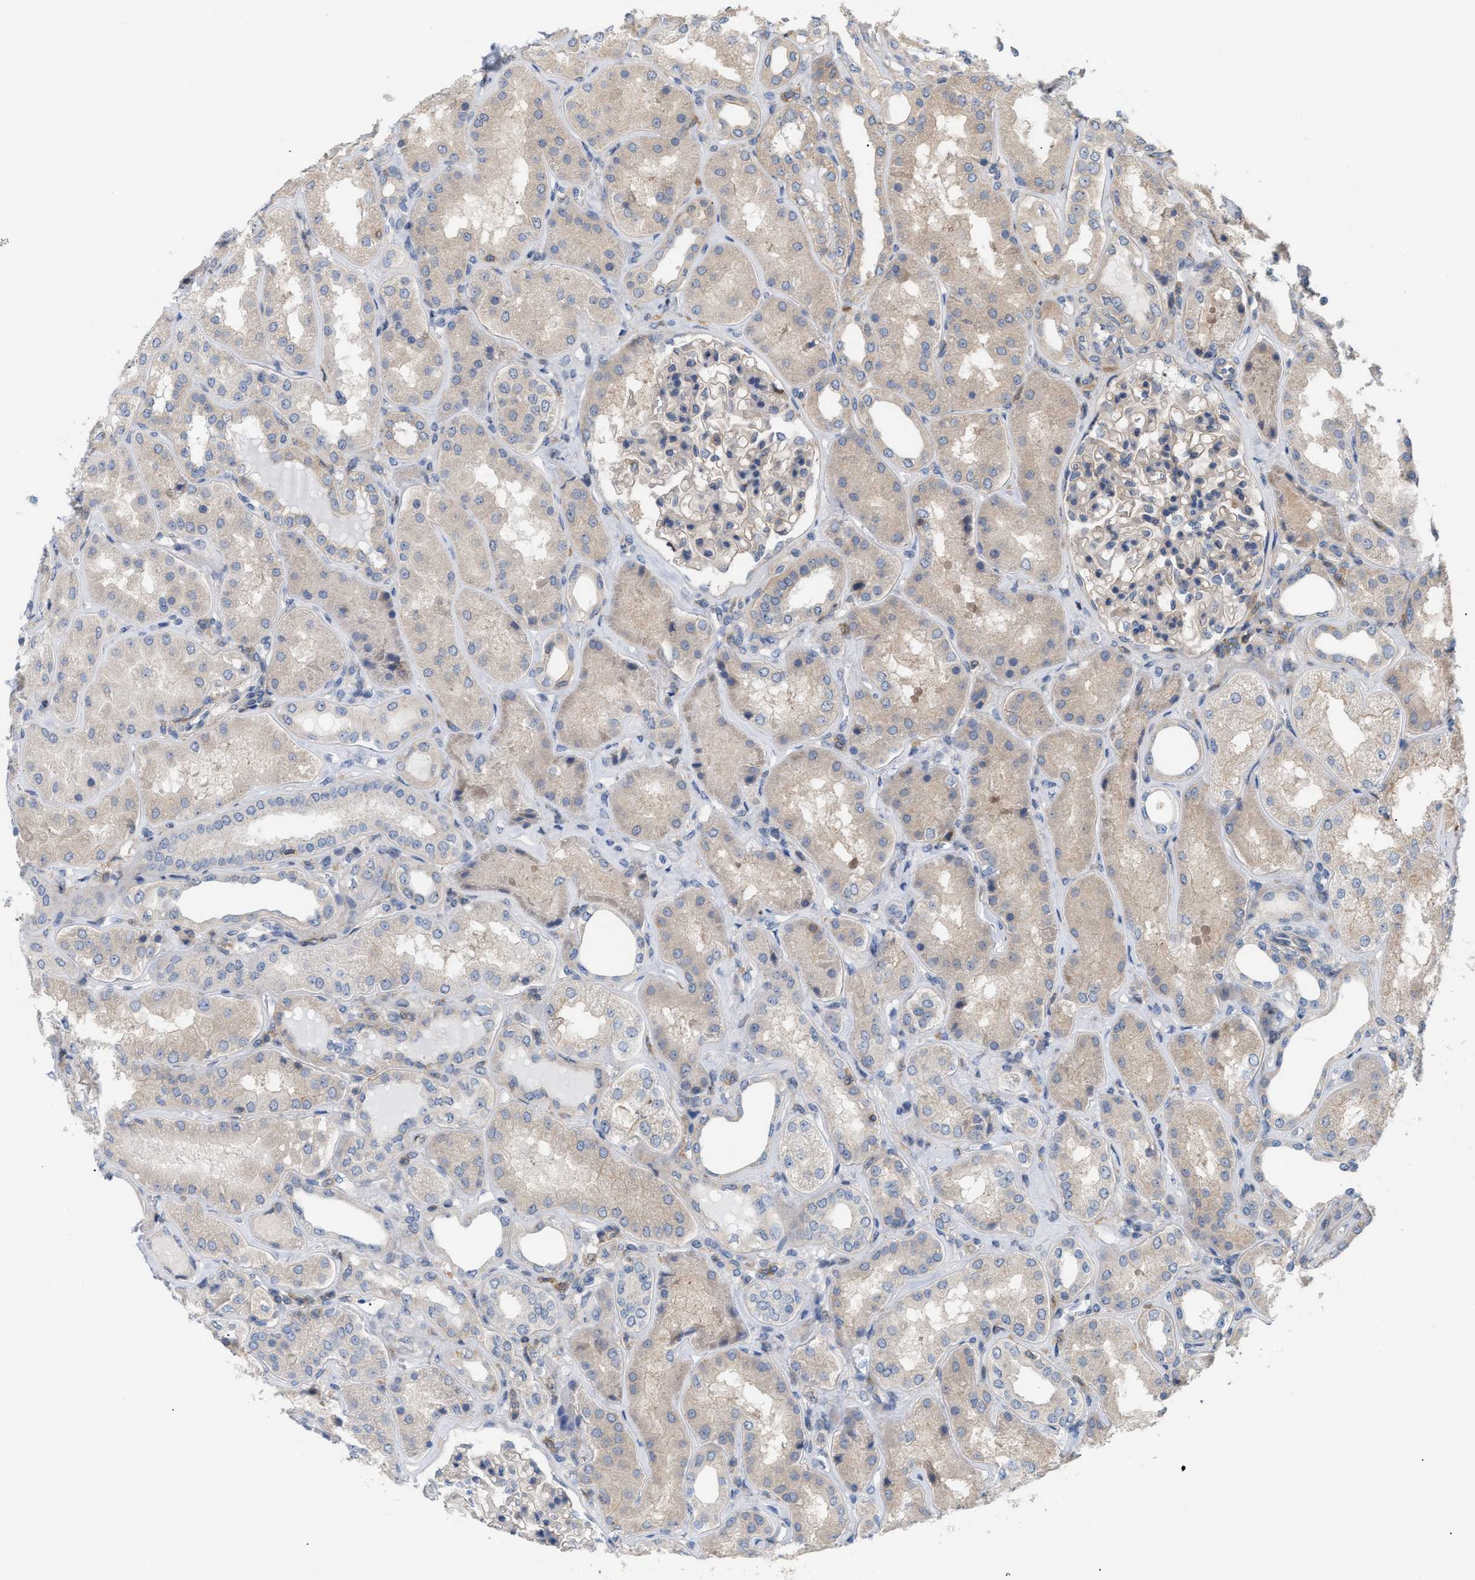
{"staining": {"intensity": "weak", "quantity": "<25%", "location": "cytoplasmic/membranous"}, "tissue": "kidney", "cell_type": "Cells in glomeruli", "image_type": "normal", "snomed": [{"axis": "morphology", "description": "Normal tissue, NOS"}, {"axis": "topography", "description": "Kidney"}], "caption": "The photomicrograph demonstrates no significant staining in cells in glomeruli of kidney. Brightfield microscopy of immunohistochemistry stained with DAB (3,3'-diaminobenzidine) (brown) and hematoxylin (blue), captured at high magnification.", "gene": "DBNL", "patient": {"sex": "female", "age": 56}}